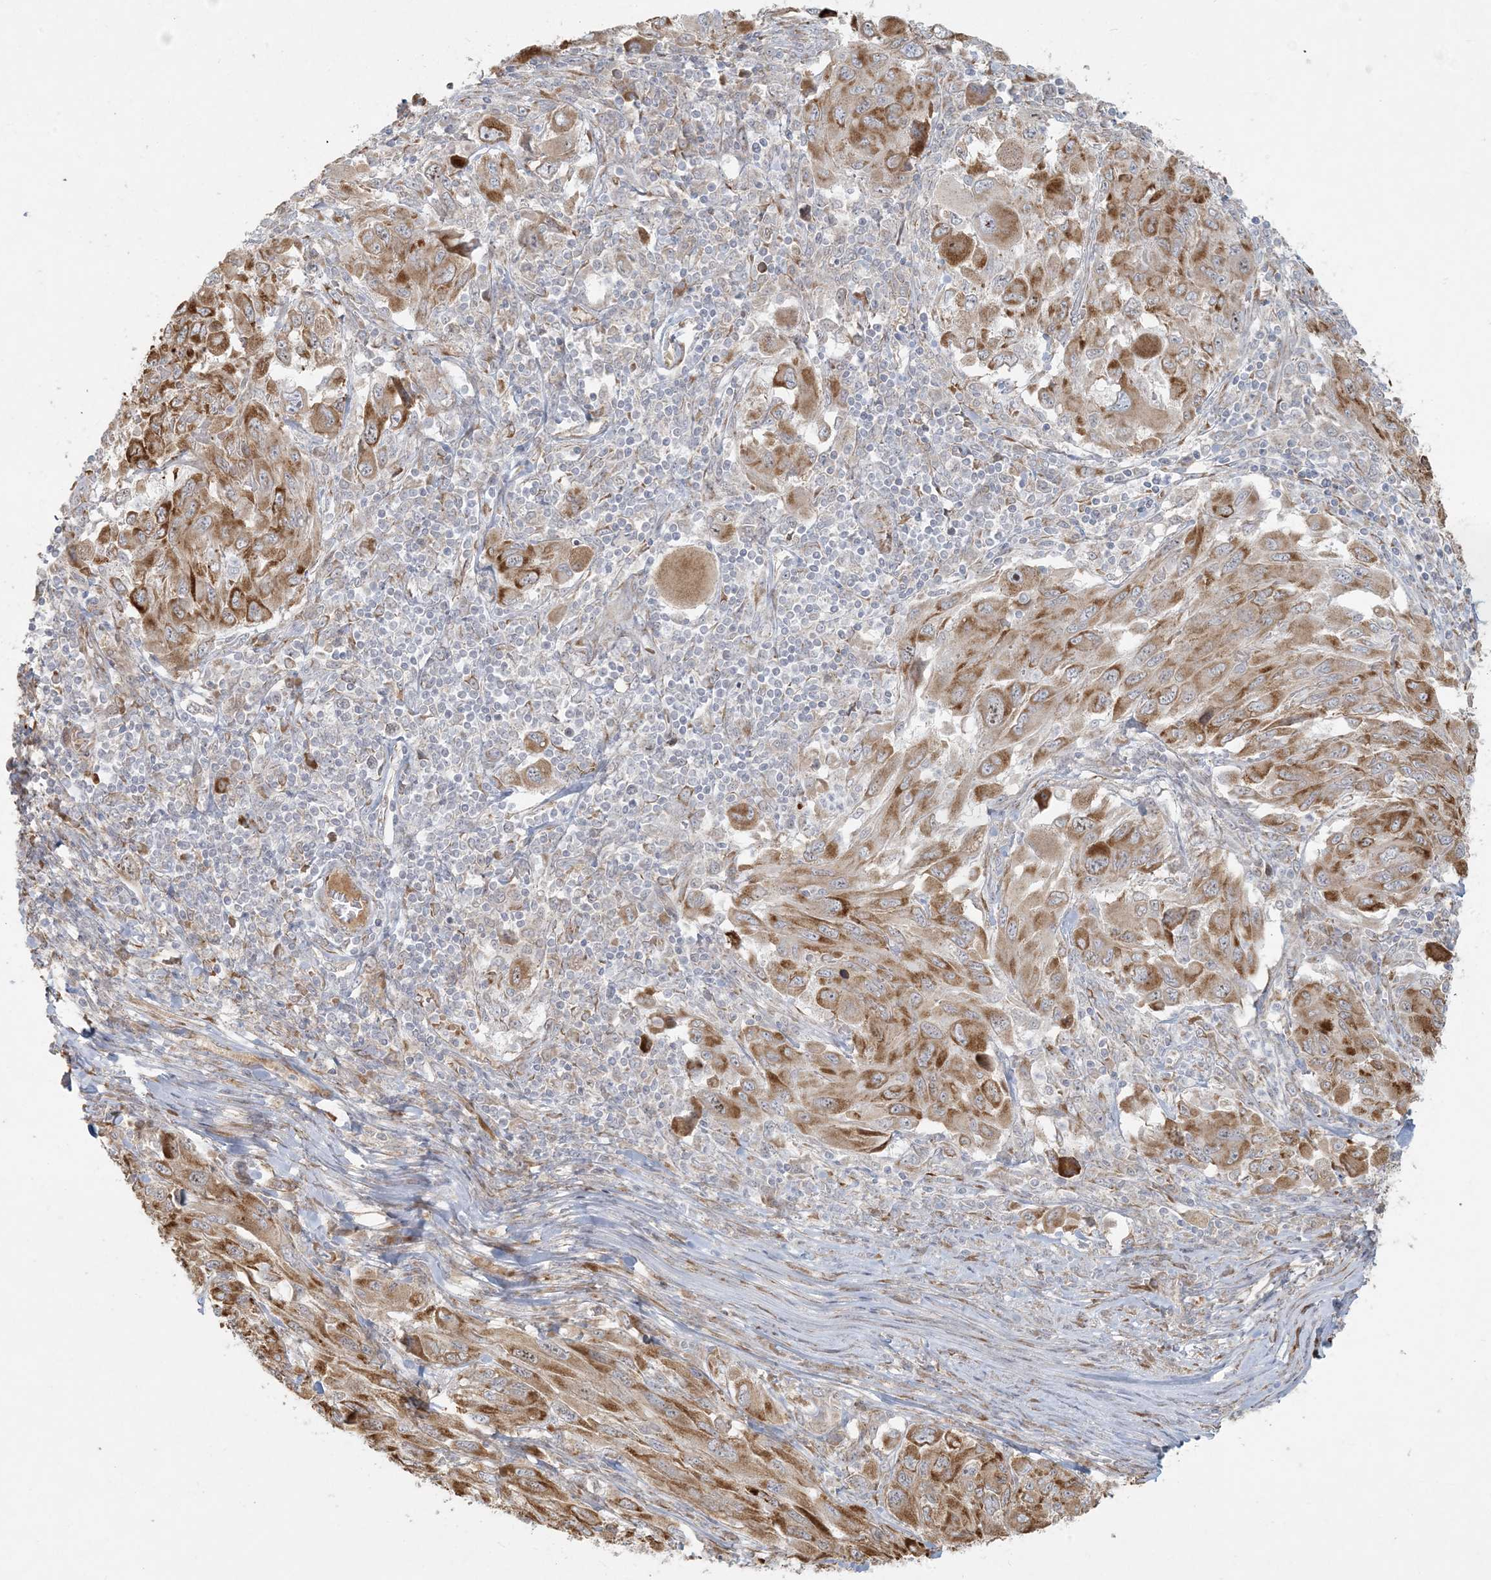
{"staining": {"intensity": "moderate", "quantity": "25%-75%", "location": "cytoplasmic/membranous"}, "tissue": "melanoma", "cell_type": "Tumor cells", "image_type": "cancer", "snomed": [{"axis": "morphology", "description": "Malignant melanoma, NOS"}, {"axis": "topography", "description": "Skin"}], "caption": "Immunohistochemistry histopathology image of neoplastic tissue: melanoma stained using immunohistochemistry (IHC) exhibits medium levels of moderate protein expression localized specifically in the cytoplasmic/membranous of tumor cells, appearing as a cytoplasmic/membranous brown color.", "gene": "HACL1", "patient": {"sex": "female", "age": 91}}